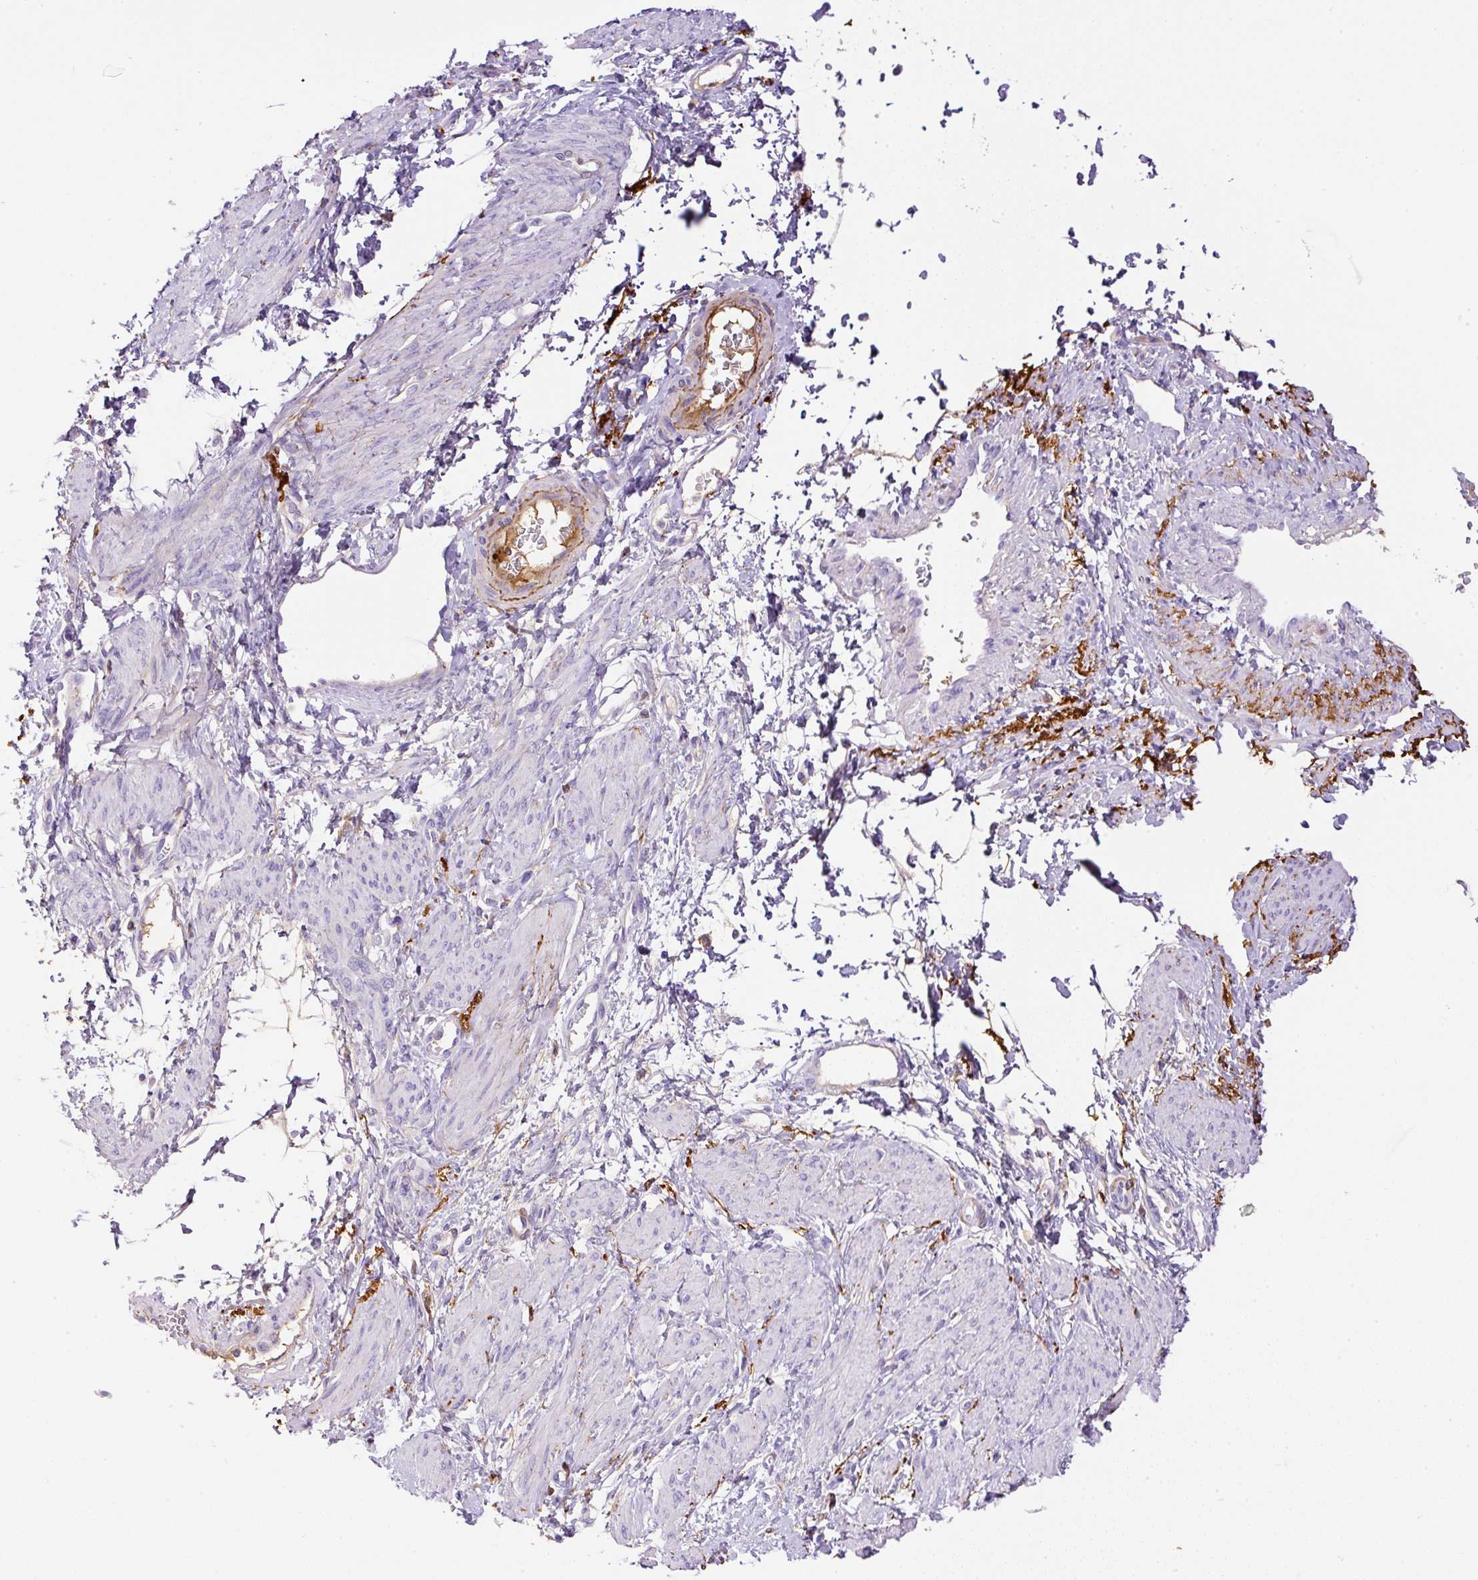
{"staining": {"intensity": "moderate", "quantity": "<25%", "location": "cytoplasmic/membranous"}, "tissue": "smooth muscle", "cell_type": "Smooth muscle cells", "image_type": "normal", "snomed": [{"axis": "morphology", "description": "Normal tissue, NOS"}, {"axis": "topography", "description": "Smooth muscle"}, {"axis": "topography", "description": "Uterus"}], "caption": "A photomicrograph of human smooth muscle stained for a protein shows moderate cytoplasmic/membranous brown staining in smooth muscle cells. The staining was performed using DAB (3,3'-diaminobenzidine), with brown indicating positive protein expression. Nuclei are stained blue with hematoxylin.", "gene": "APCS", "patient": {"sex": "female", "age": 39}}